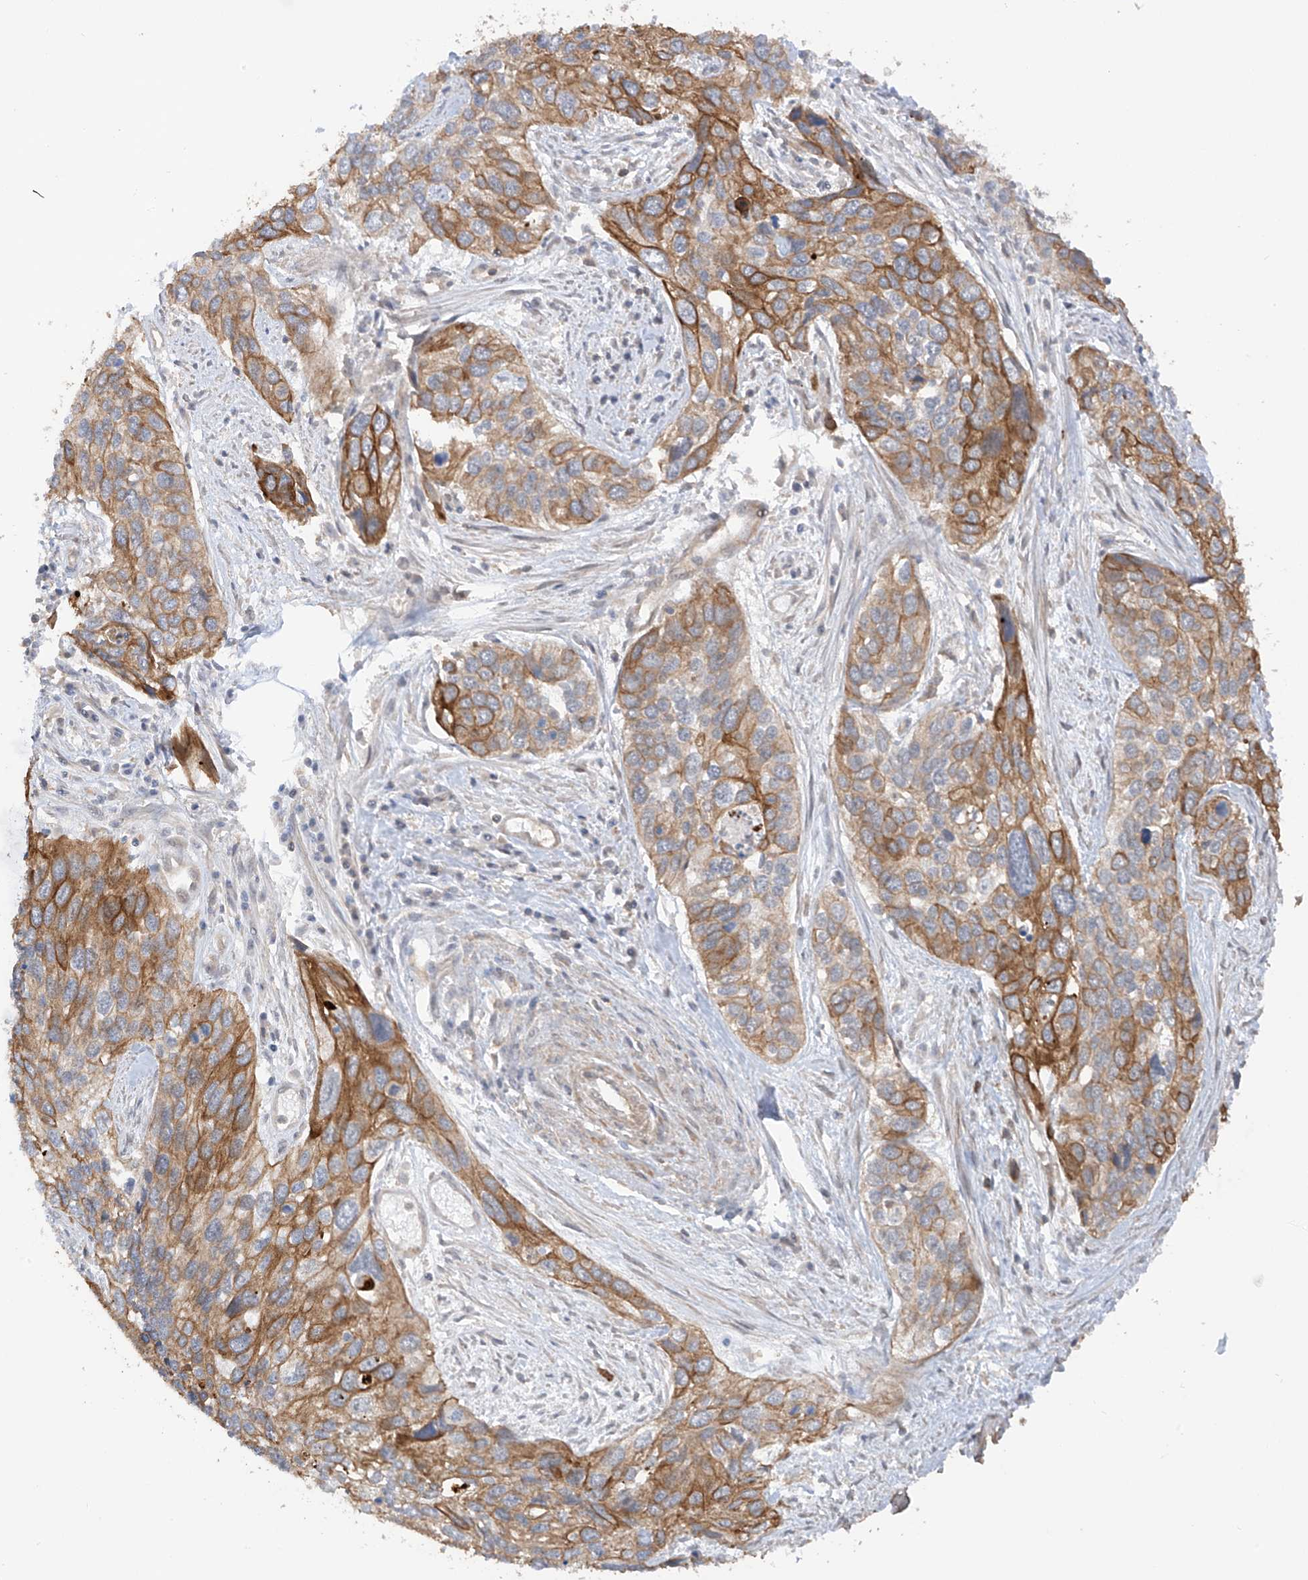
{"staining": {"intensity": "moderate", "quantity": ">75%", "location": "cytoplasmic/membranous"}, "tissue": "cervical cancer", "cell_type": "Tumor cells", "image_type": "cancer", "snomed": [{"axis": "morphology", "description": "Squamous cell carcinoma, NOS"}, {"axis": "topography", "description": "Cervix"}], "caption": "Human cervical squamous cell carcinoma stained for a protein (brown) reveals moderate cytoplasmic/membranous positive staining in approximately >75% of tumor cells.", "gene": "RPAIN", "patient": {"sex": "female", "age": 55}}